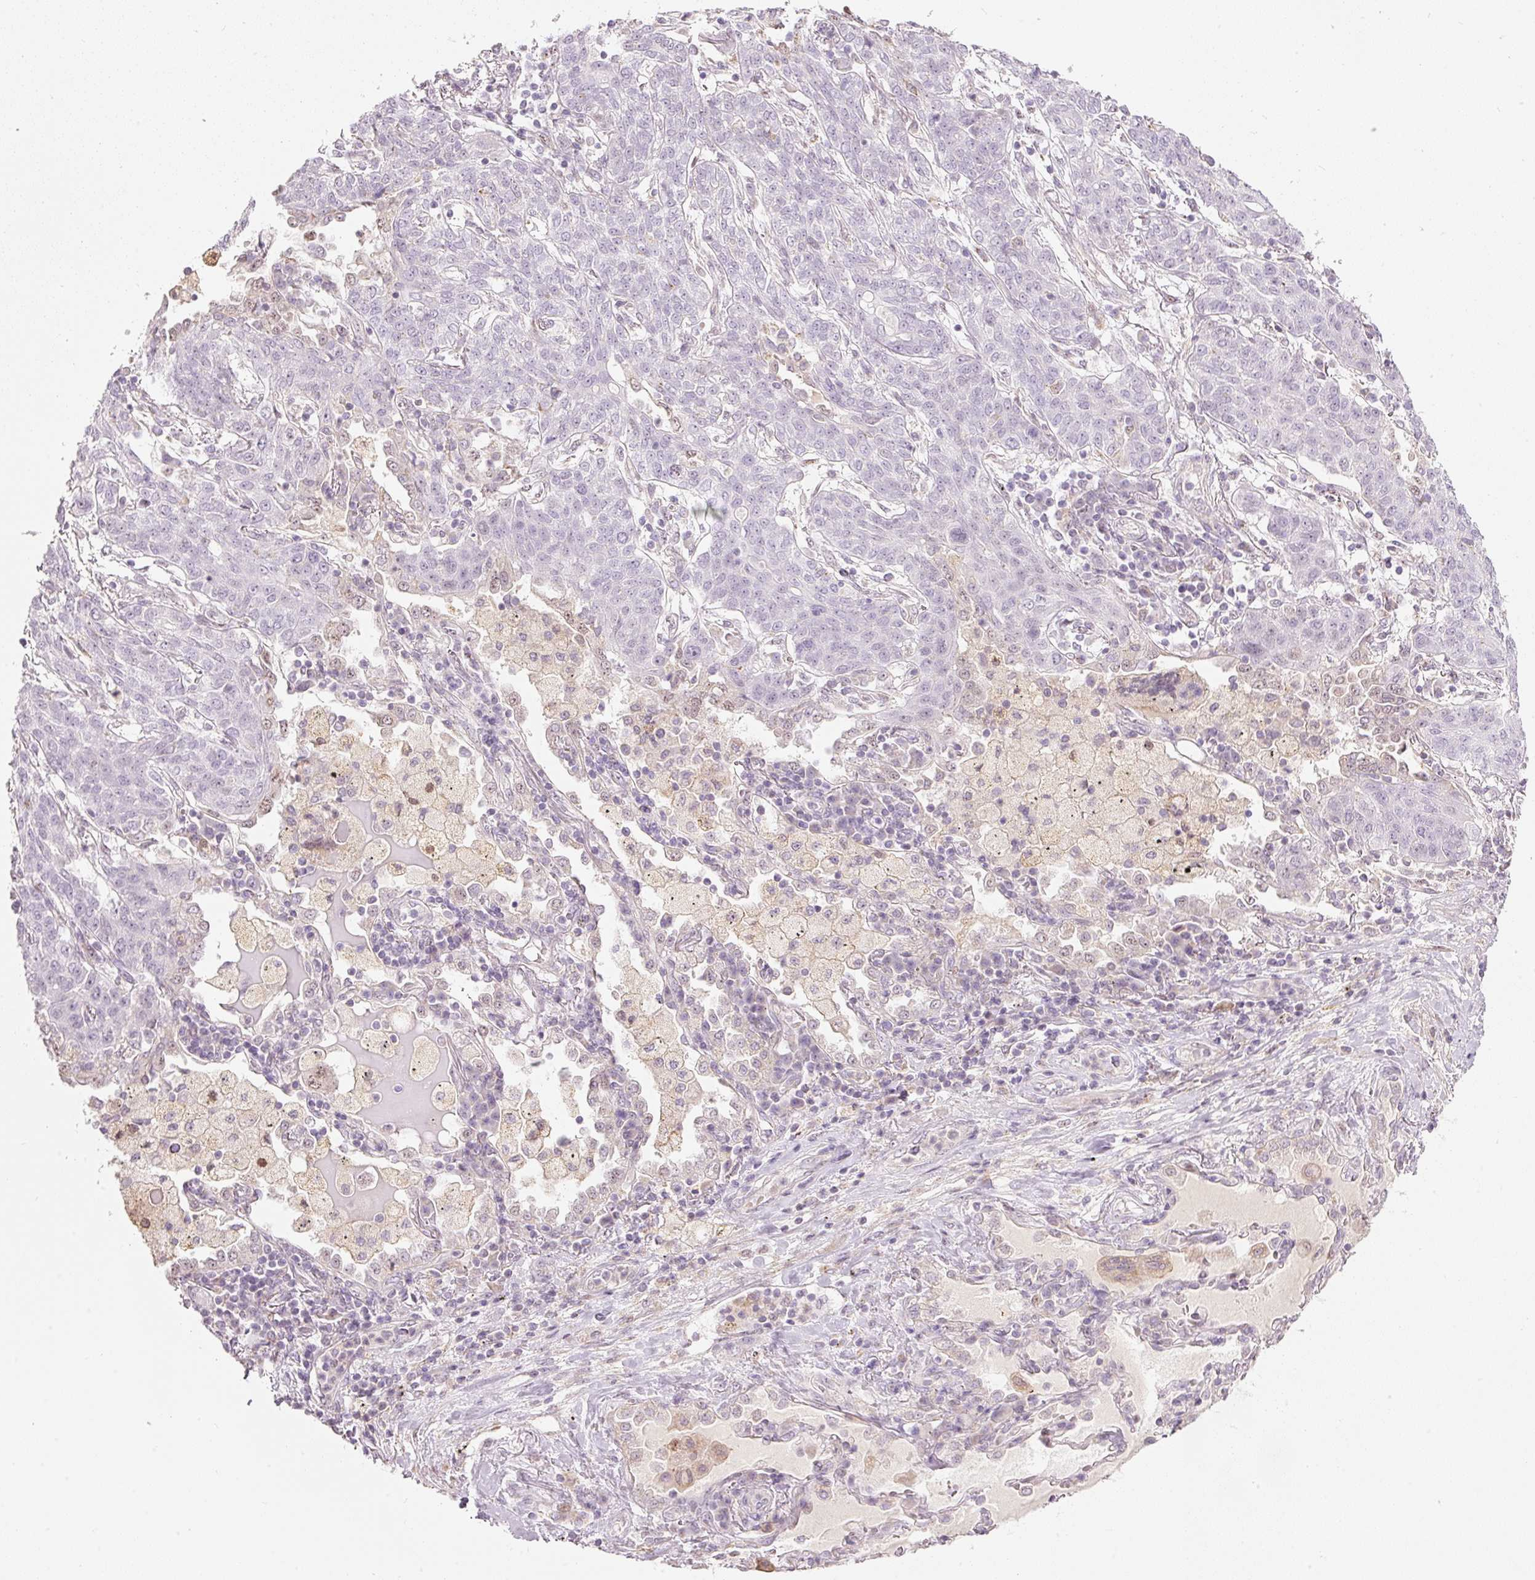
{"staining": {"intensity": "negative", "quantity": "none", "location": "none"}, "tissue": "lung cancer", "cell_type": "Tumor cells", "image_type": "cancer", "snomed": [{"axis": "morphology", "description": "Squamous cell carcinoma, NOS"}, {"axis": "topography", "description": "Lung"}], "caption": "Tumor cells are negative for brown protein staining in squamous cell carcinoma (lung).", "gene": "RNF39", "patient": {"sex": "female", "age": 70}}